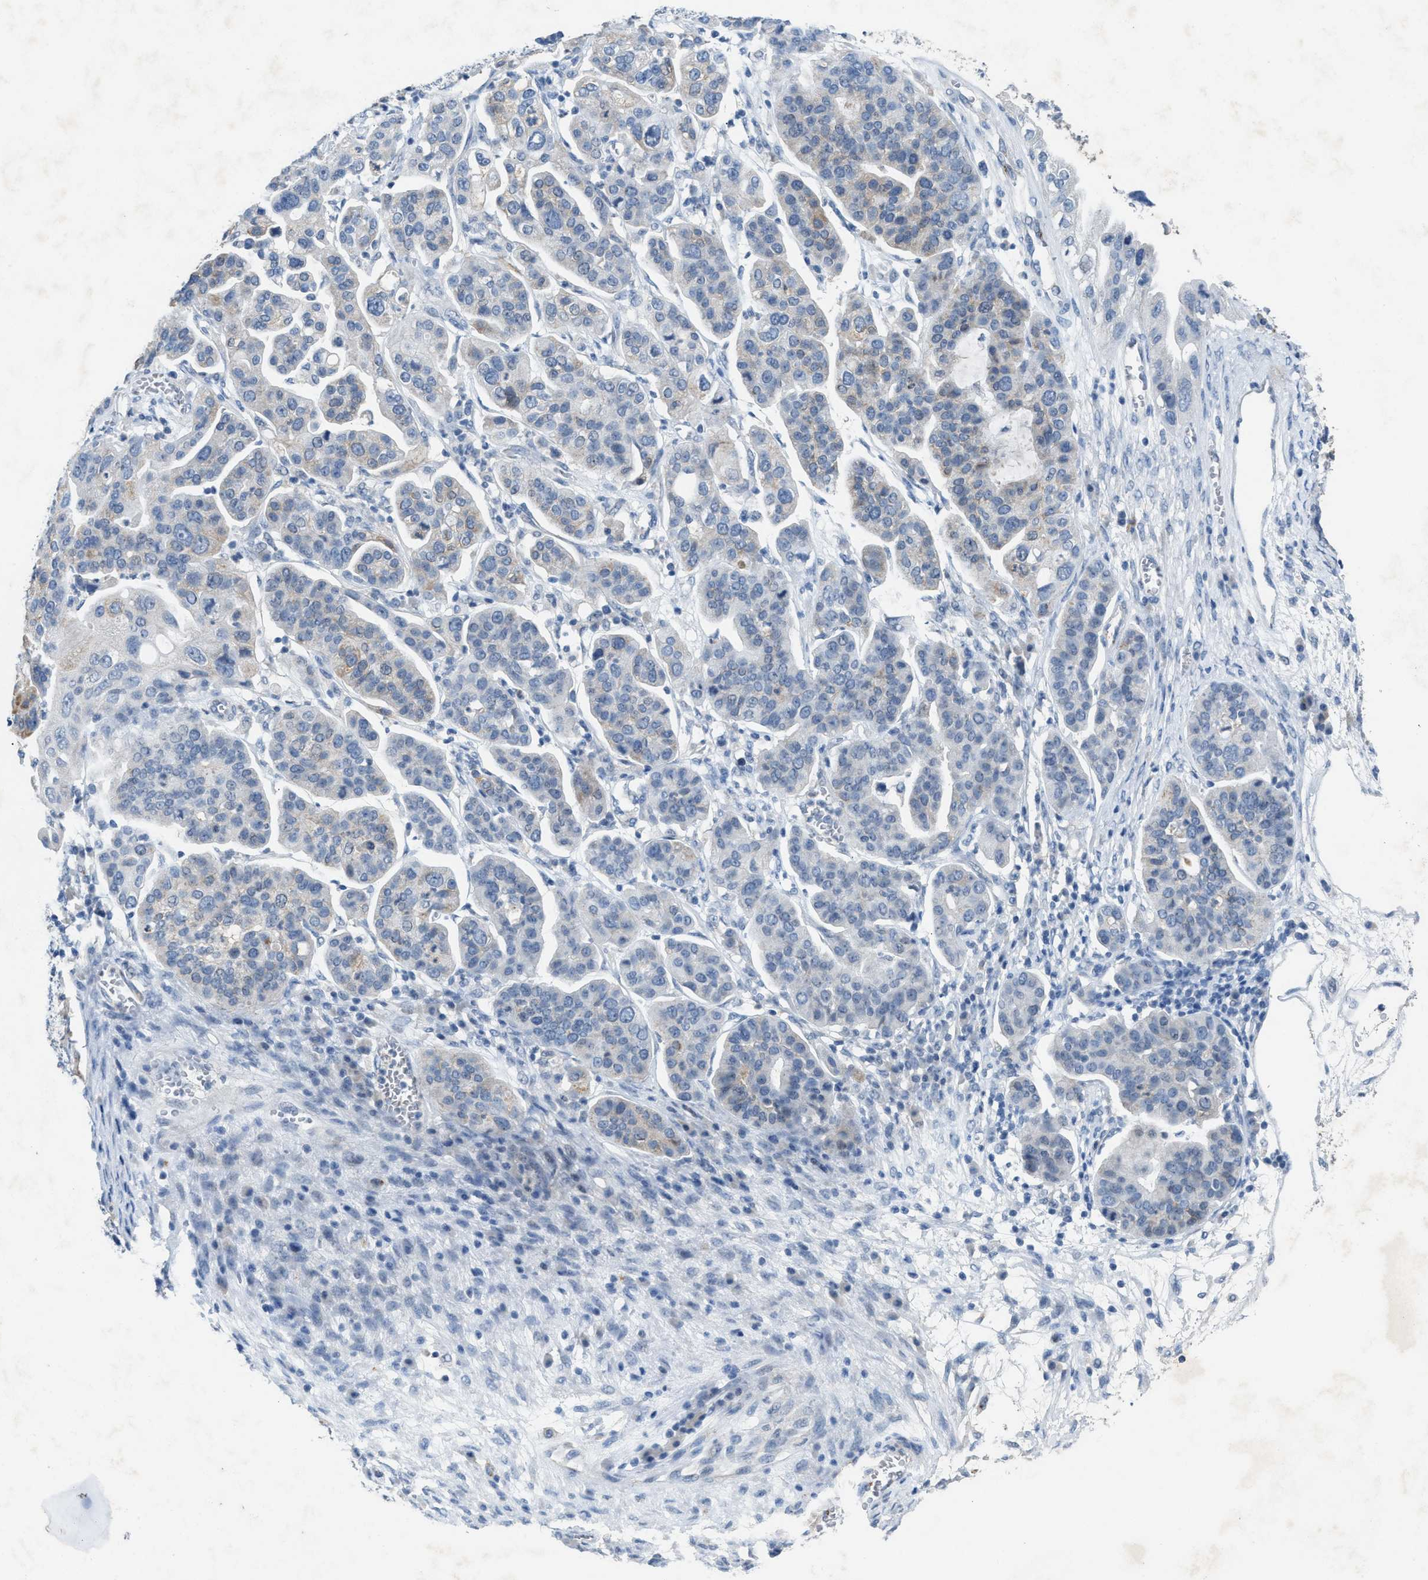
{"staining": {"intensity": "weak", "quantity": "<25%", "location": "cytoplasmic/membranous"}, "tissue": "ovarian cancer", "cell_type": "Tumor cells", "image_type": "cancer", "snomed": [{"axis": "morphology", "description": "Cystadenocarcinoma, serous, NOS"}, {"axis": "topography", "description": "Ovary"}], "caption": "A photomicrograph of ovarian cancer (serous cystadenocarcinoma) stained for a protein displays no brown staining in tumor cells.", "gene": "SLC5A5", "patient": {"sex": "female", "age": 56}}